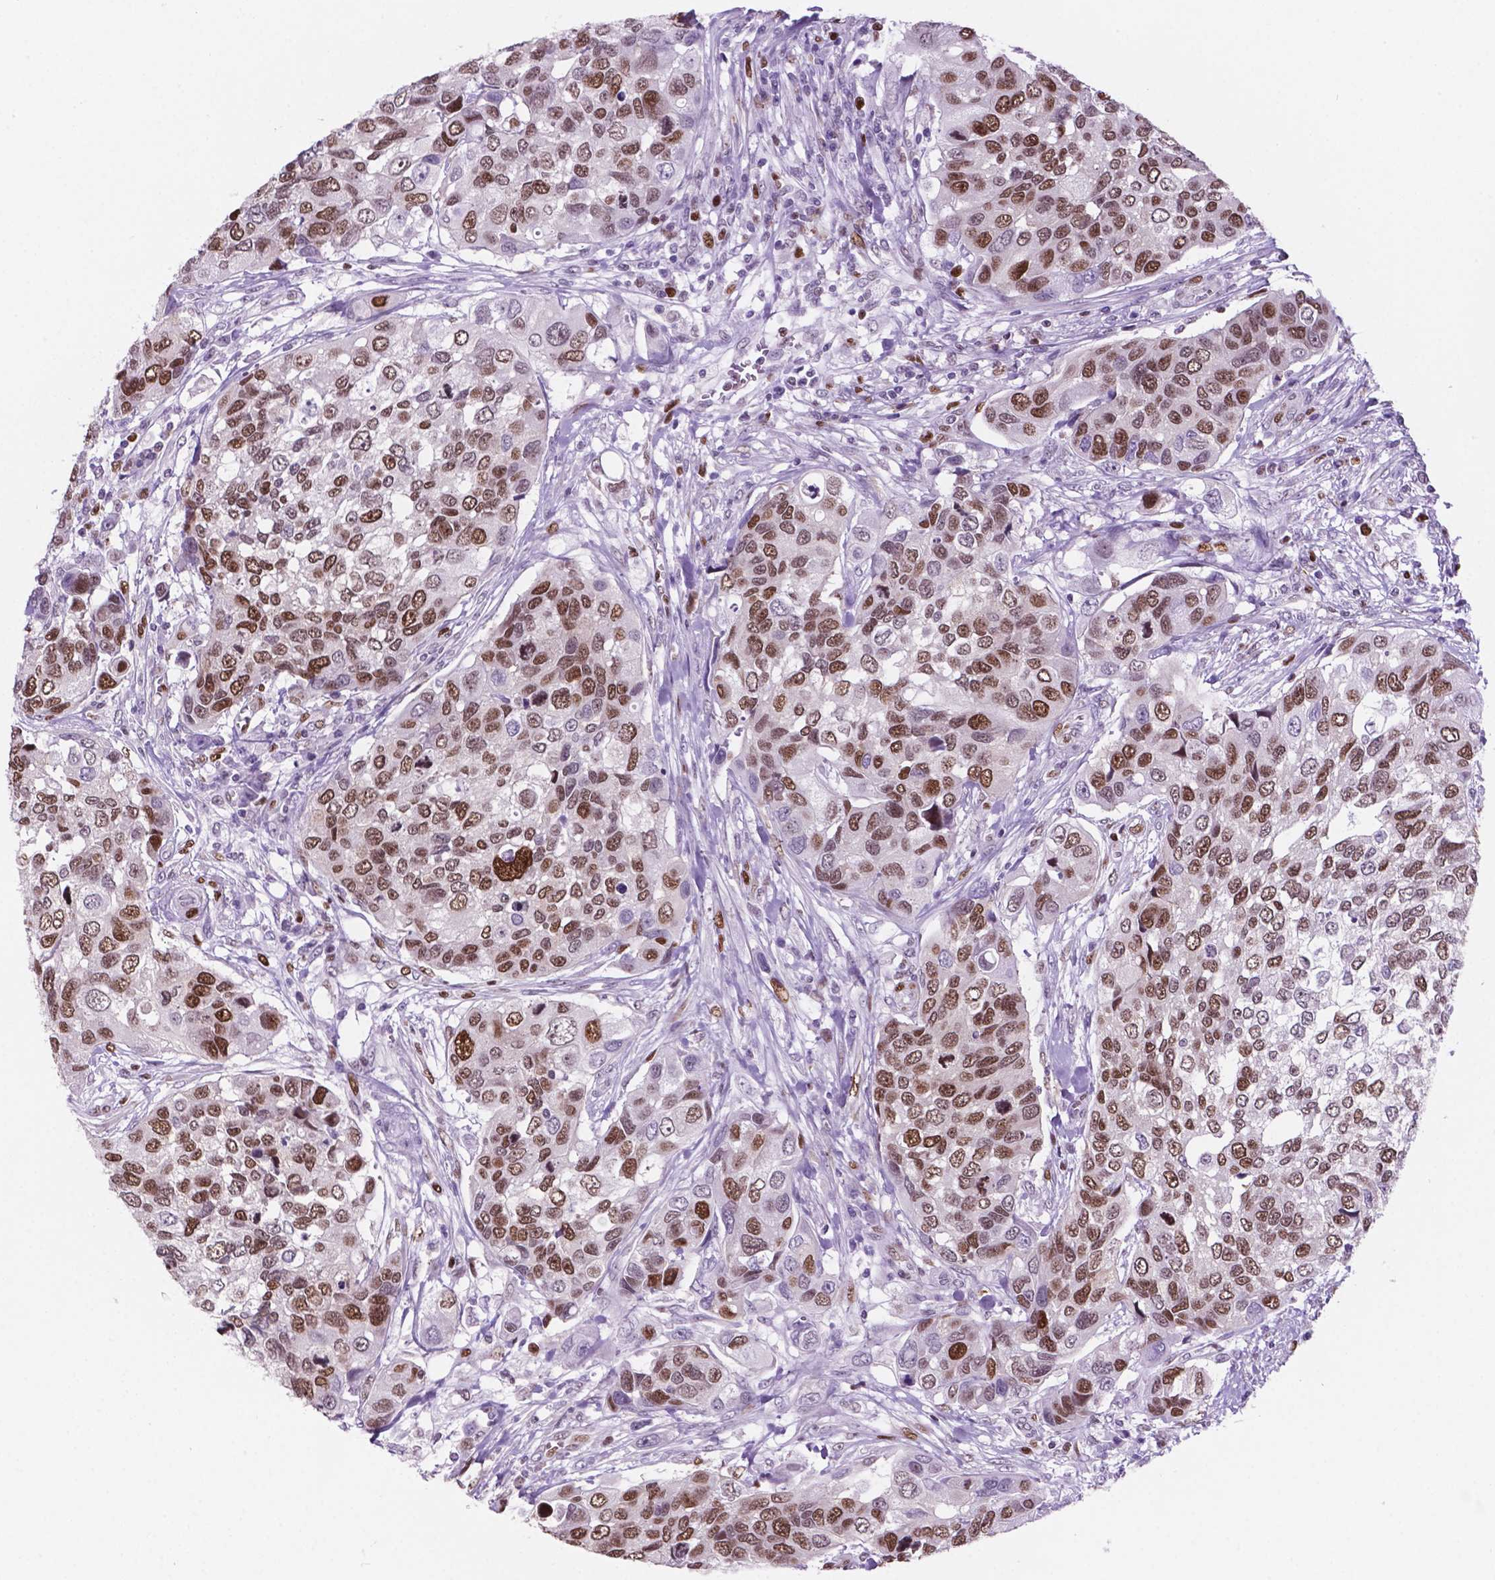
{"staining": {"intensity": "moderate", "quantity": ">75%", "location": "nuclear"}, "tissue": "urothelial cancer", "cell_type": "Tumor cells", "image_type": "cancer", "snomed": [{"axis": "morphology", "description": "Urothelial carcinoma, High grade"}, {"axis": "topography", "description": "Urinary bladder"}], "caption": "Human high-grade urothelial carcinoma stained for a protein (brown) shows moderate nuclear positive positivity in approximately >75% of tumor cells.", "gene": "NCAPH2", "patient": {"sex": "male", "age": 60}}